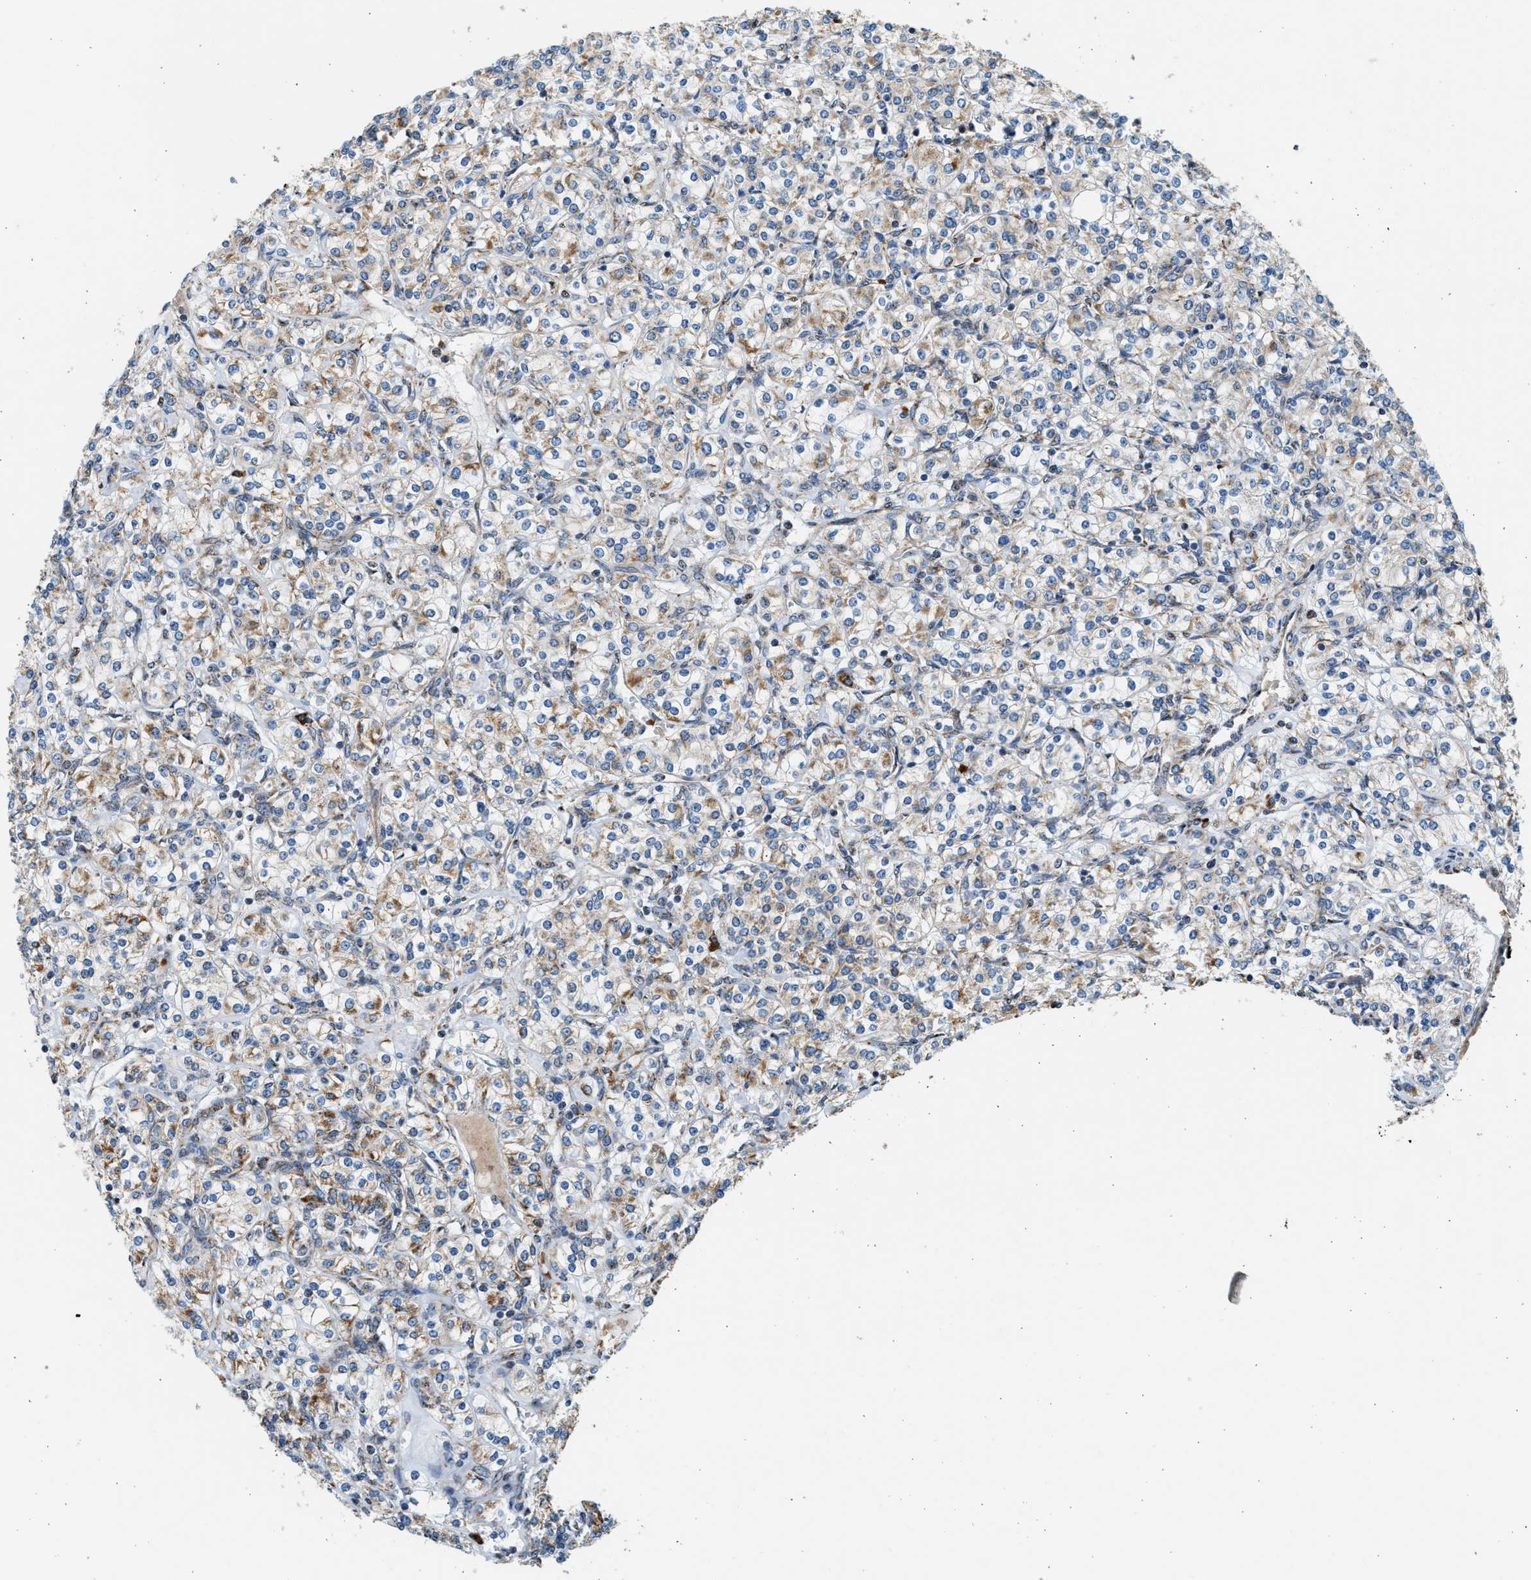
{"staining": {"intensity": "moderate", "quantity": ">75%", "location": "cytoplasmic/membranous"}, "tissue": "renal cancer", "cell_type": "Tumor cells", "image_type": "cancer", "snomed": [{"axis": "morphology", "description": "Adenocarcinoma, NOS"}, {"axis": "topography", "description": "Kidney"}], "caption": "The immunohistochemical stain highlights moderate cytoplasmic/membranous positivity in tumor cells of adenocarcinoma (renal) tissue. Nuclei are stained in blue.", "gene": "KCNMB3", "patient": {"sex": "male", "age": 77}}